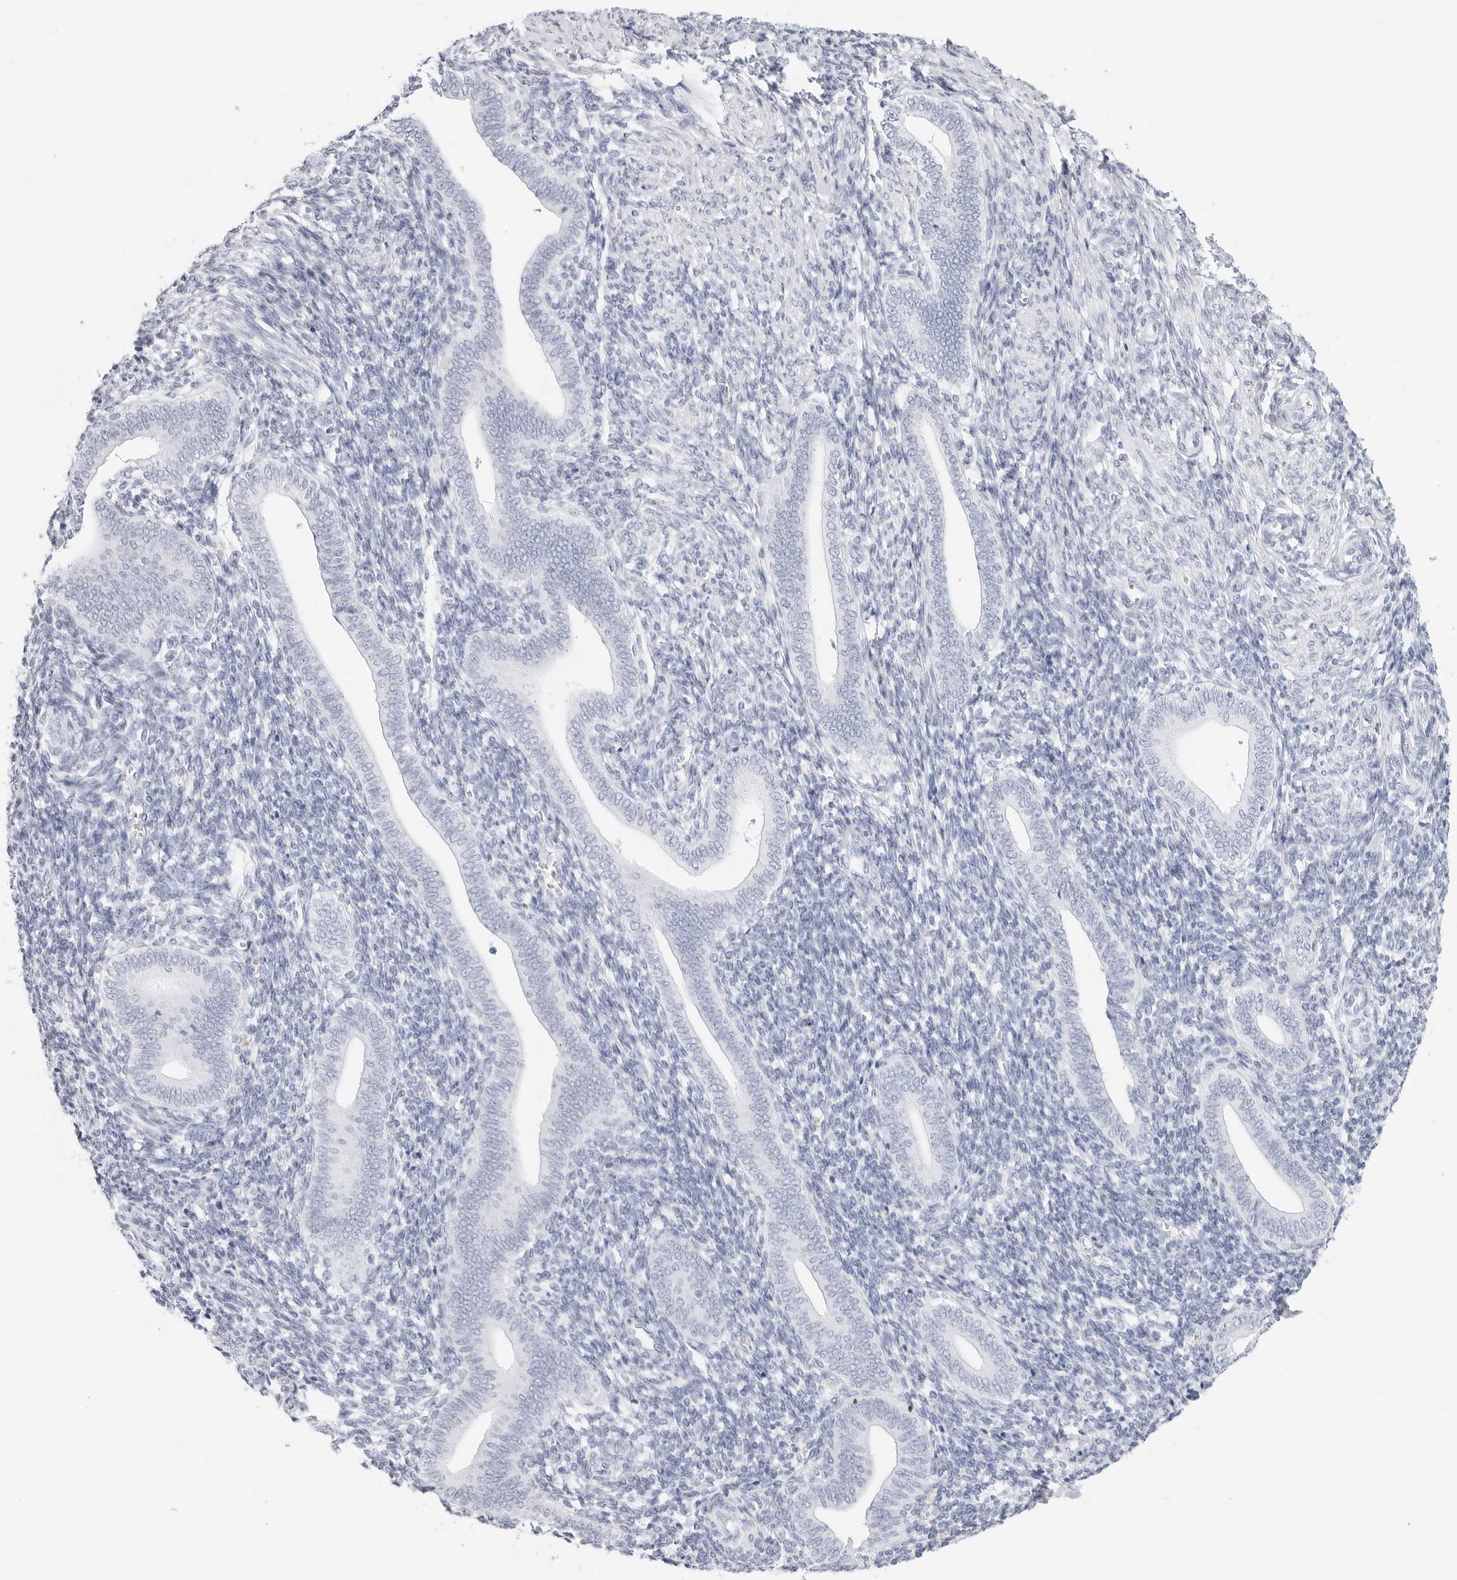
{"staining": {"intensity": "negative", "quantity": "none", "location": "none"}, "tissue": "endometrium", "cell_type": "Cells in endometrial stroma", "image_type": "normal", "snomed": [{"axis": "morphology", "description": "Normal tissue, NOS"}, {"axis": "topography", "description": "Uterus"}, {"axis": "topography", "description": "Endometrium"}], "caption": "IHC histopathology image of unremarkable human endometrium stained for a protein (brown), which demonstrates no positivity in cells in endometrial stroma.", "gene": "TFF2", "patient": {"sex": "female", "age": 33}}